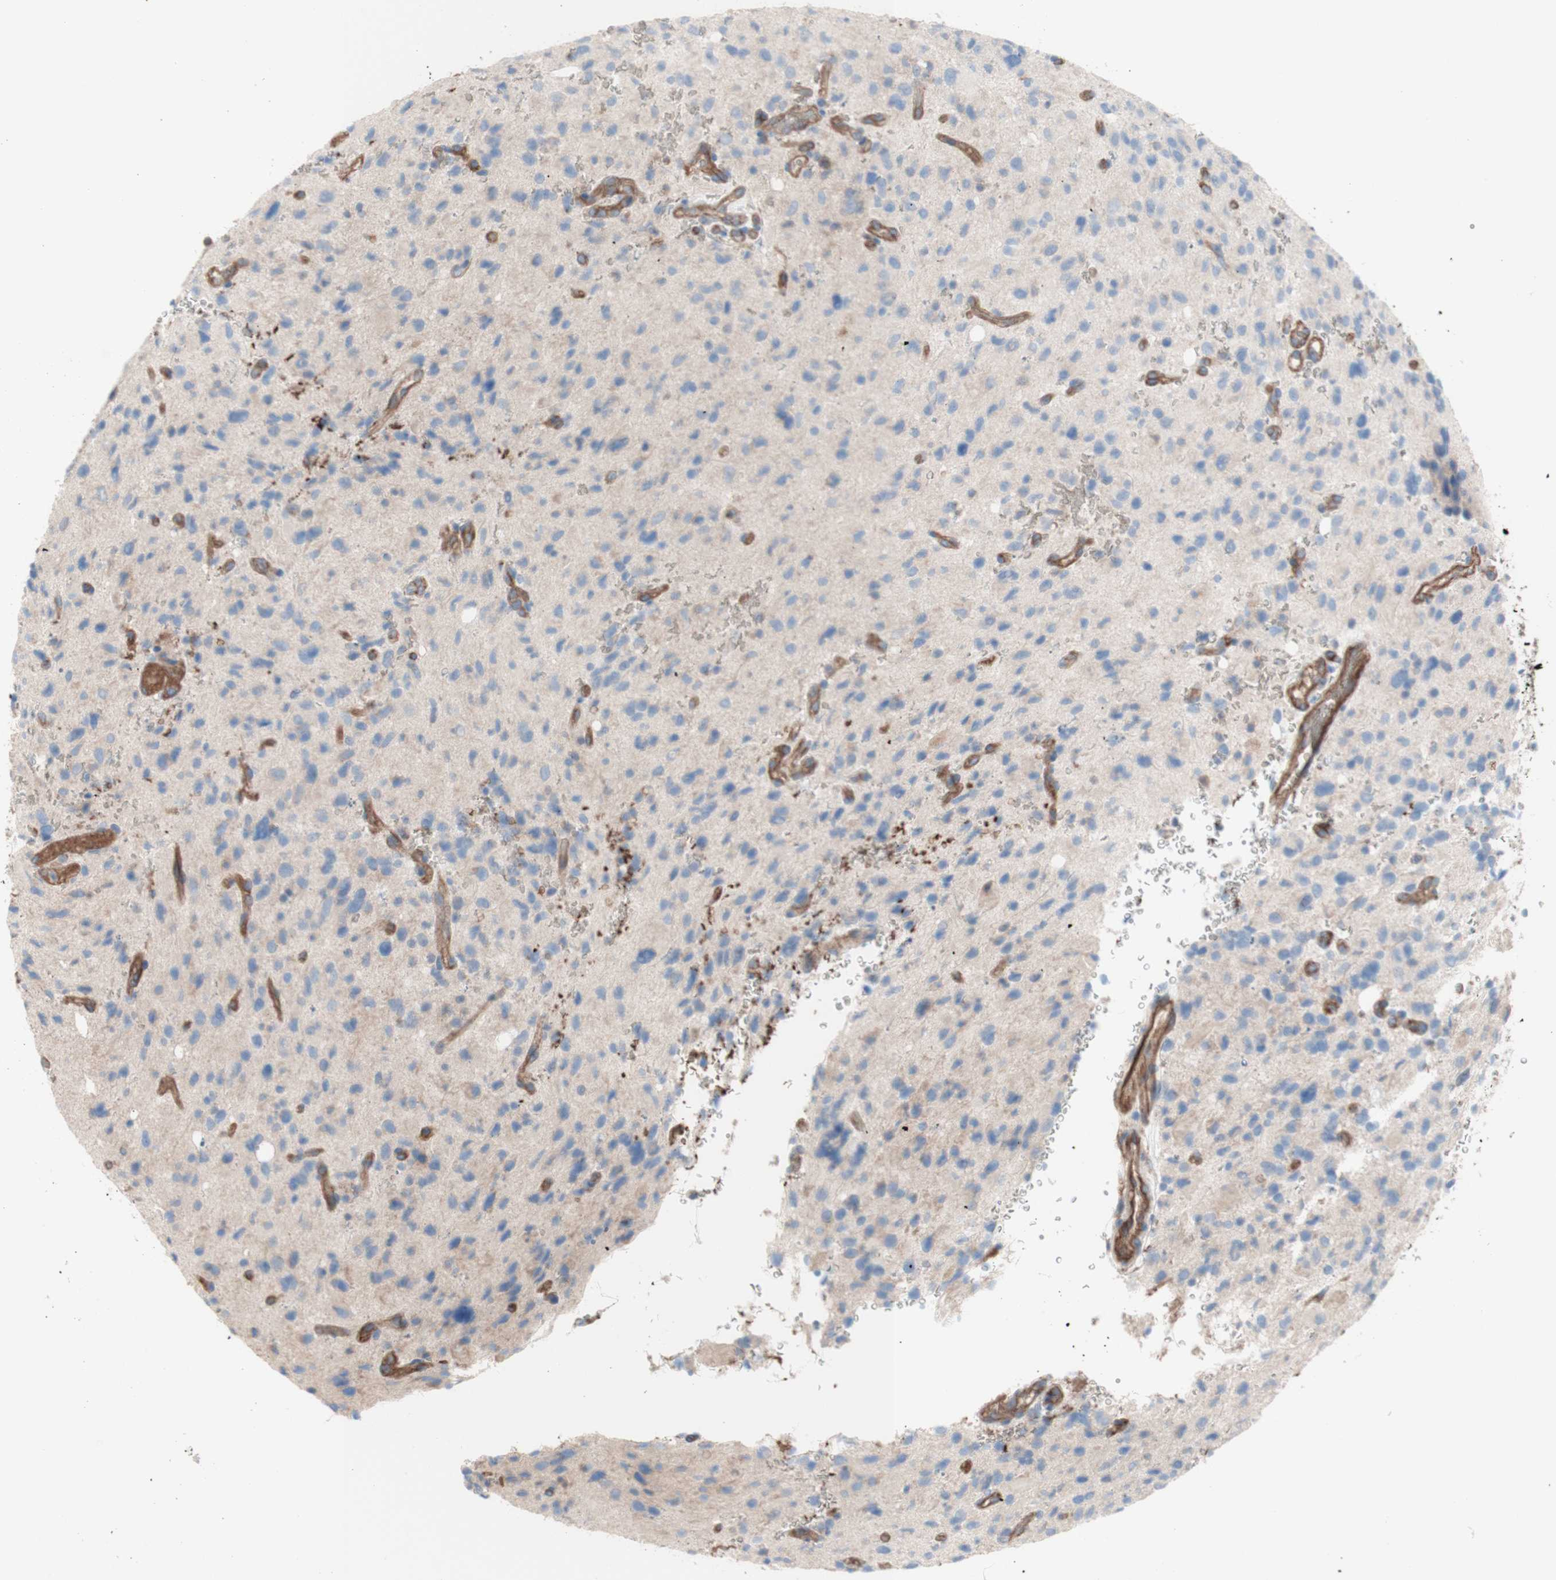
{"staining": {"intensity": "negative", "quantity": "none", "location": "none"}, "tissue": "glioma", "cell_type": "Tumor cells", "image_type": "cancer", "snomed": [{"axis": "morphology", "description": "Glioma, malignant, High grade"}, {"axis": "topography", "description": "Brain"}], "caption": "IHC micrograph of neoplastic tissue: human high-grade glioma (malignant) stained with DAB (3,3'-diaminobenzidine) demonstrates no significant protein staining in tumor cells.", "gene": "CD46", "patient": {"sex": "male", "age": 48}}